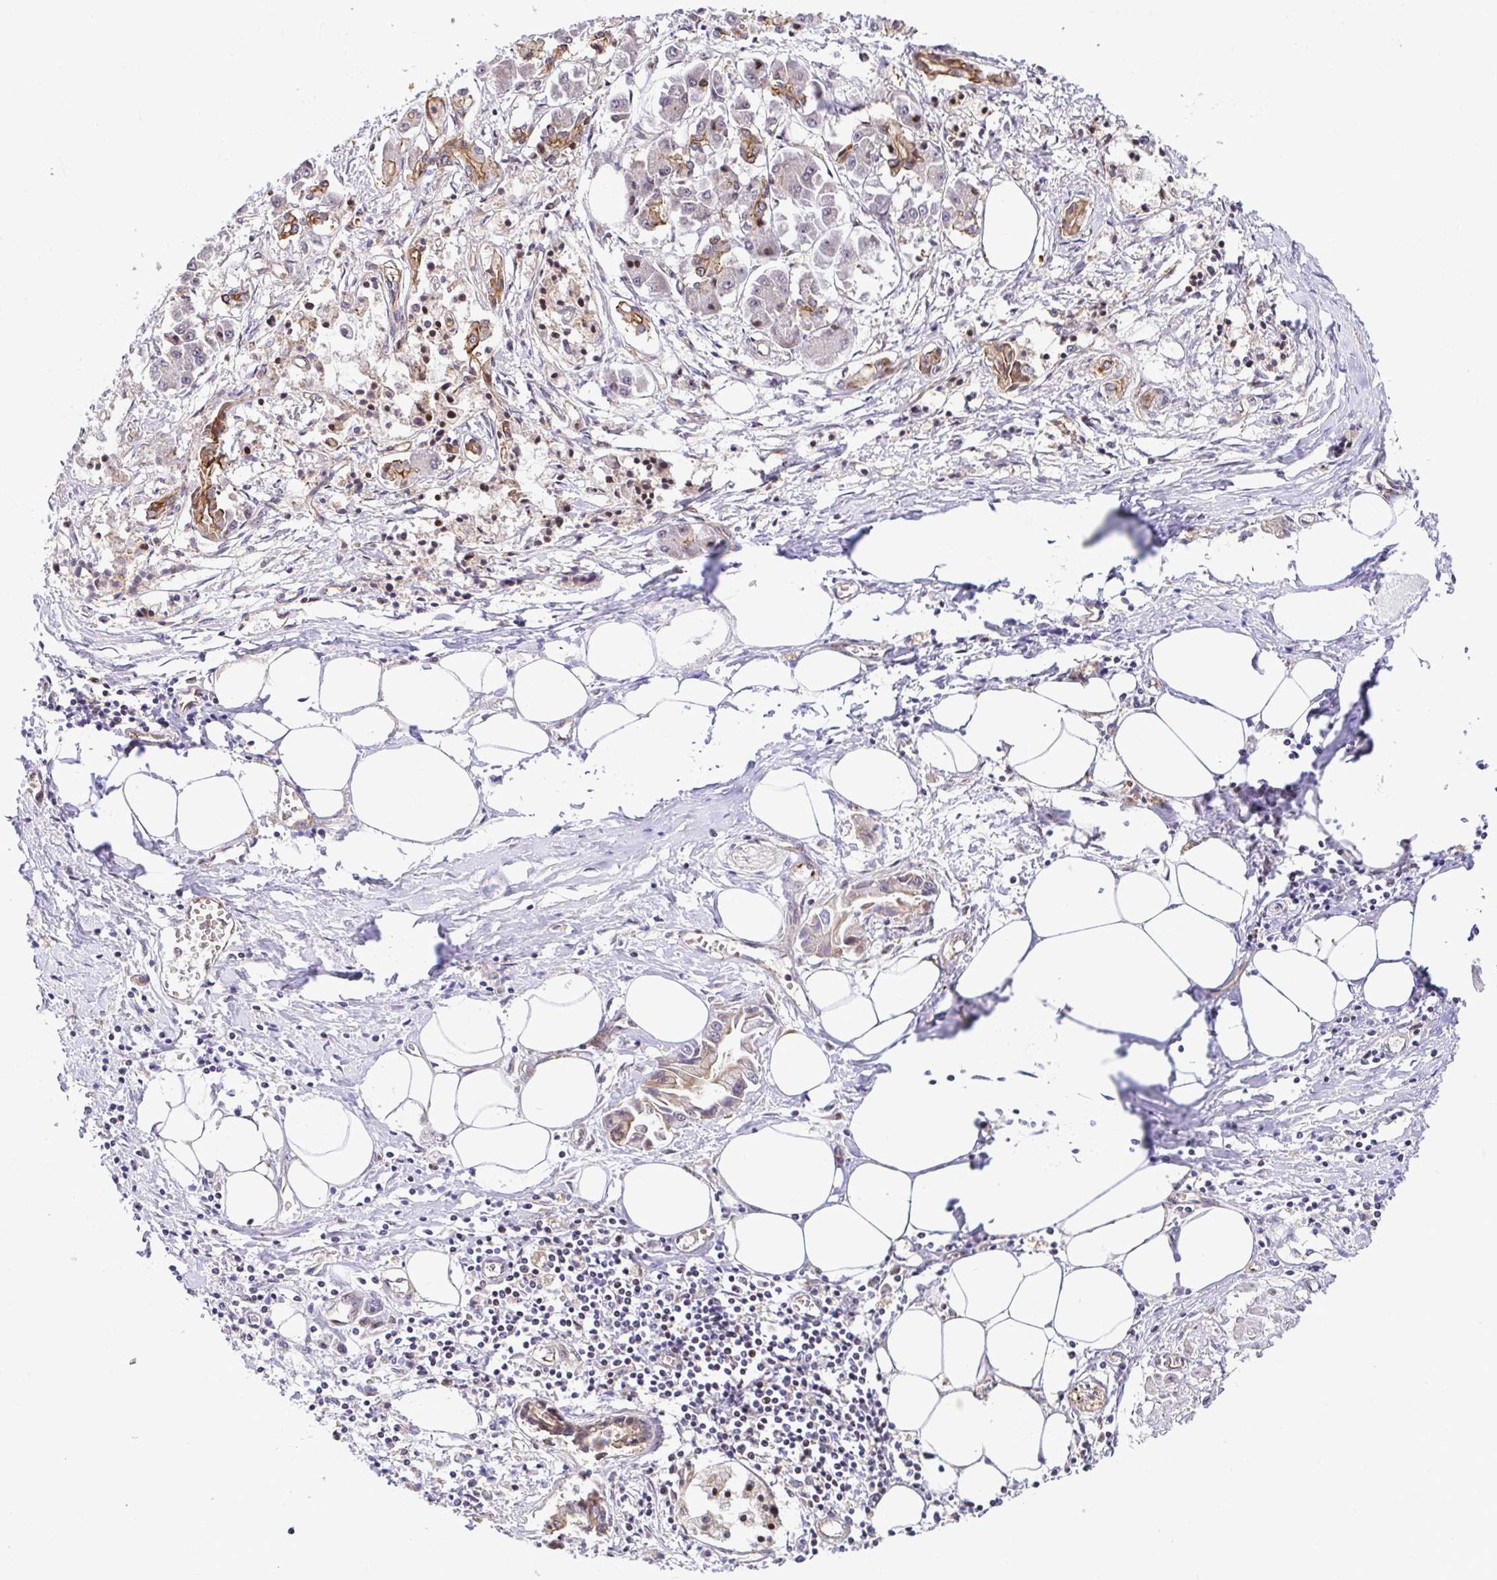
{"staining": {"intensity": "weak", "quantity": ">75%", "location": "cytoplasmic/membranous"}, "tissue": "pancreatic cancer", "cell_type": "Tumor cells", "image_type": "cancer", "snomed": [{"axis": "morphology", "description": "Adenocarcinoma, NOS"}, {"axis": "topography", "description": "Pancreas"}], "caption": "The photomicrograph shows a brown stain indicating the presence of a protein in the cytoplasmic/membranous of tumor cells in pancreatic cancer.", "gene": "TRIM55", "patient": {"sex": "male", "age": 84}}